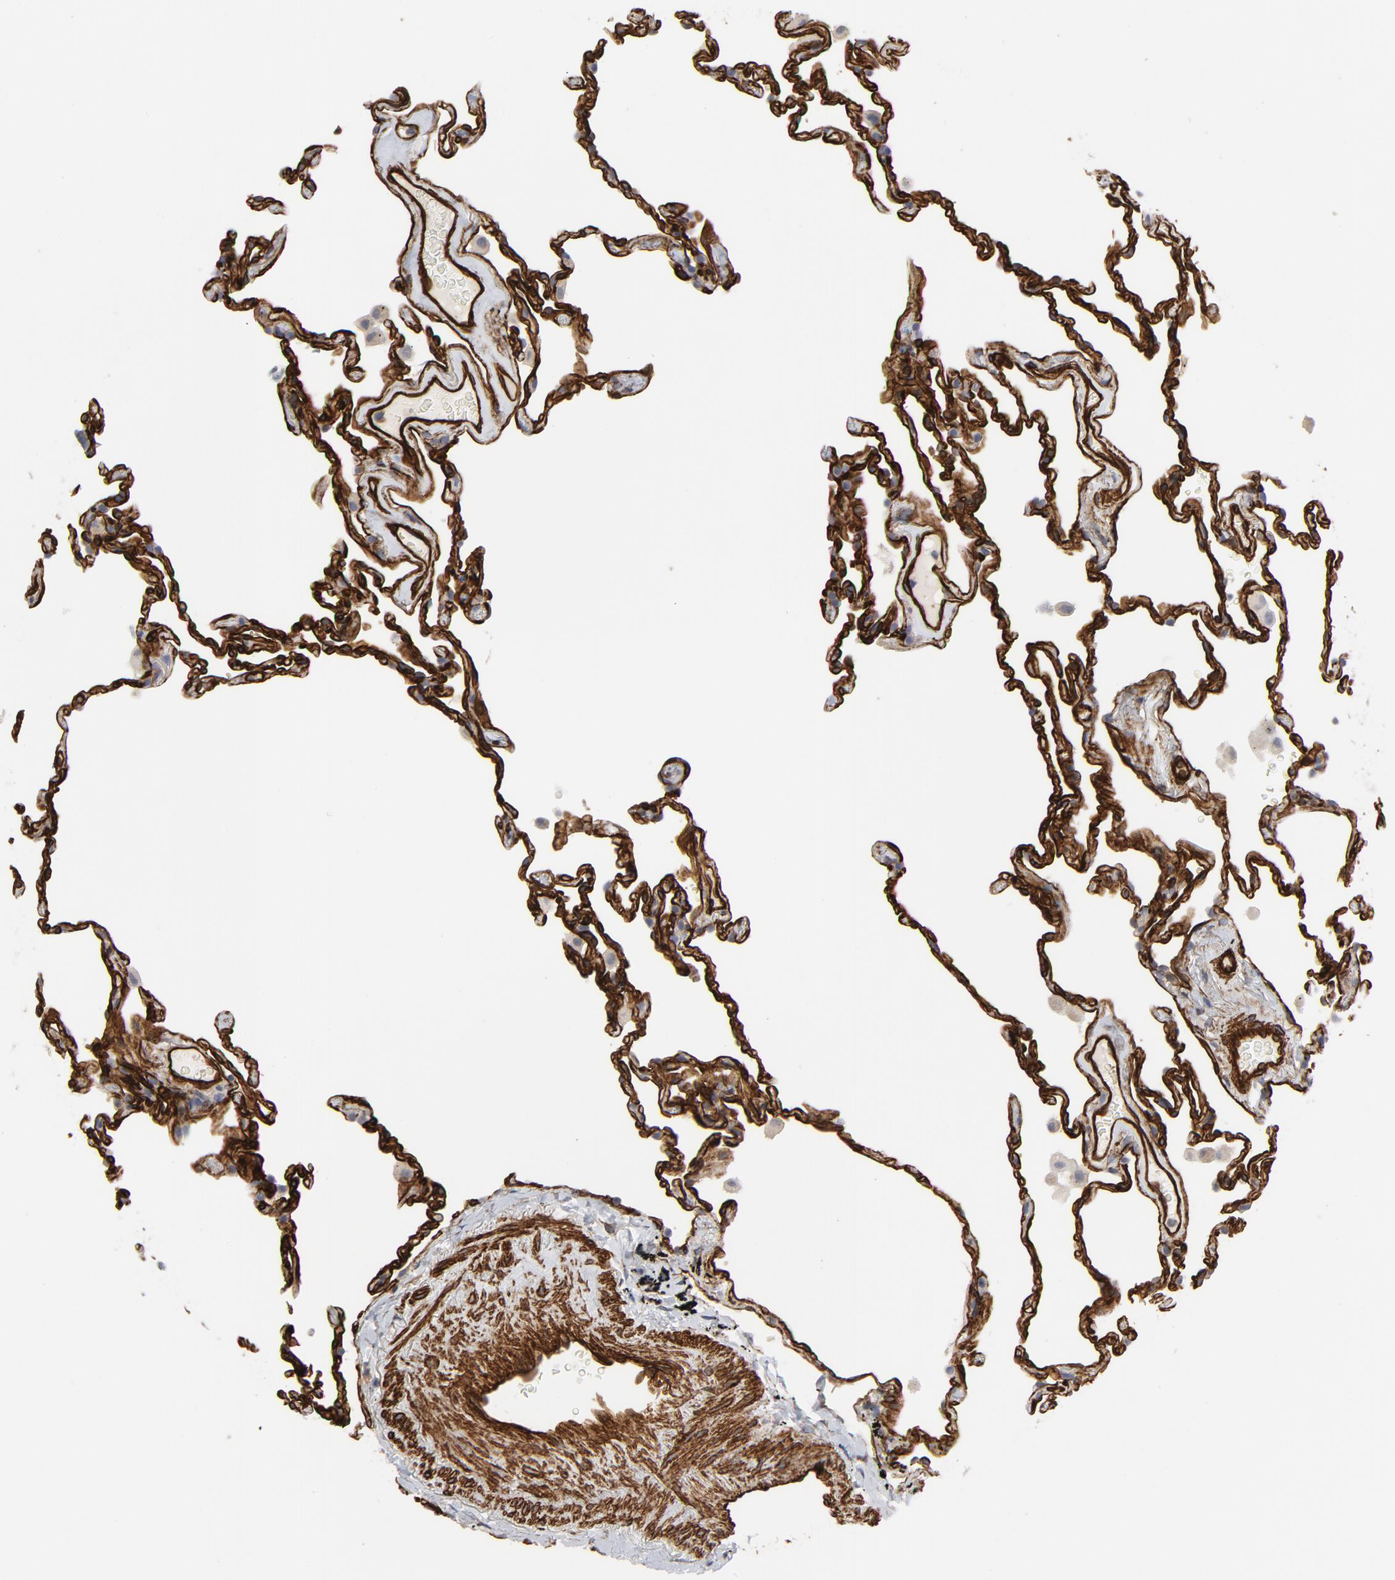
{"staining": {"intensity": "negative", "quantity": "none", "location": "none"}, "tissue": "lung", "cell_type": "Alveolar cells", "image_type": "normal", "snomed": [{"axis": "morphology", "description": "Normal tissue, NOS"}, {"axis": "morphology", "description": "Soft tissue tumor metastatic"}, {"axis": "topography", "description": "Lung"}], "caption": "There is no significant staining in alveolar cells of lung. (DAB (3,3'-diaminobenzidine) IHC with hematoxylin counter stain).", "gene": "GNG2", "patient": {"sex": "male", "age": 59}}